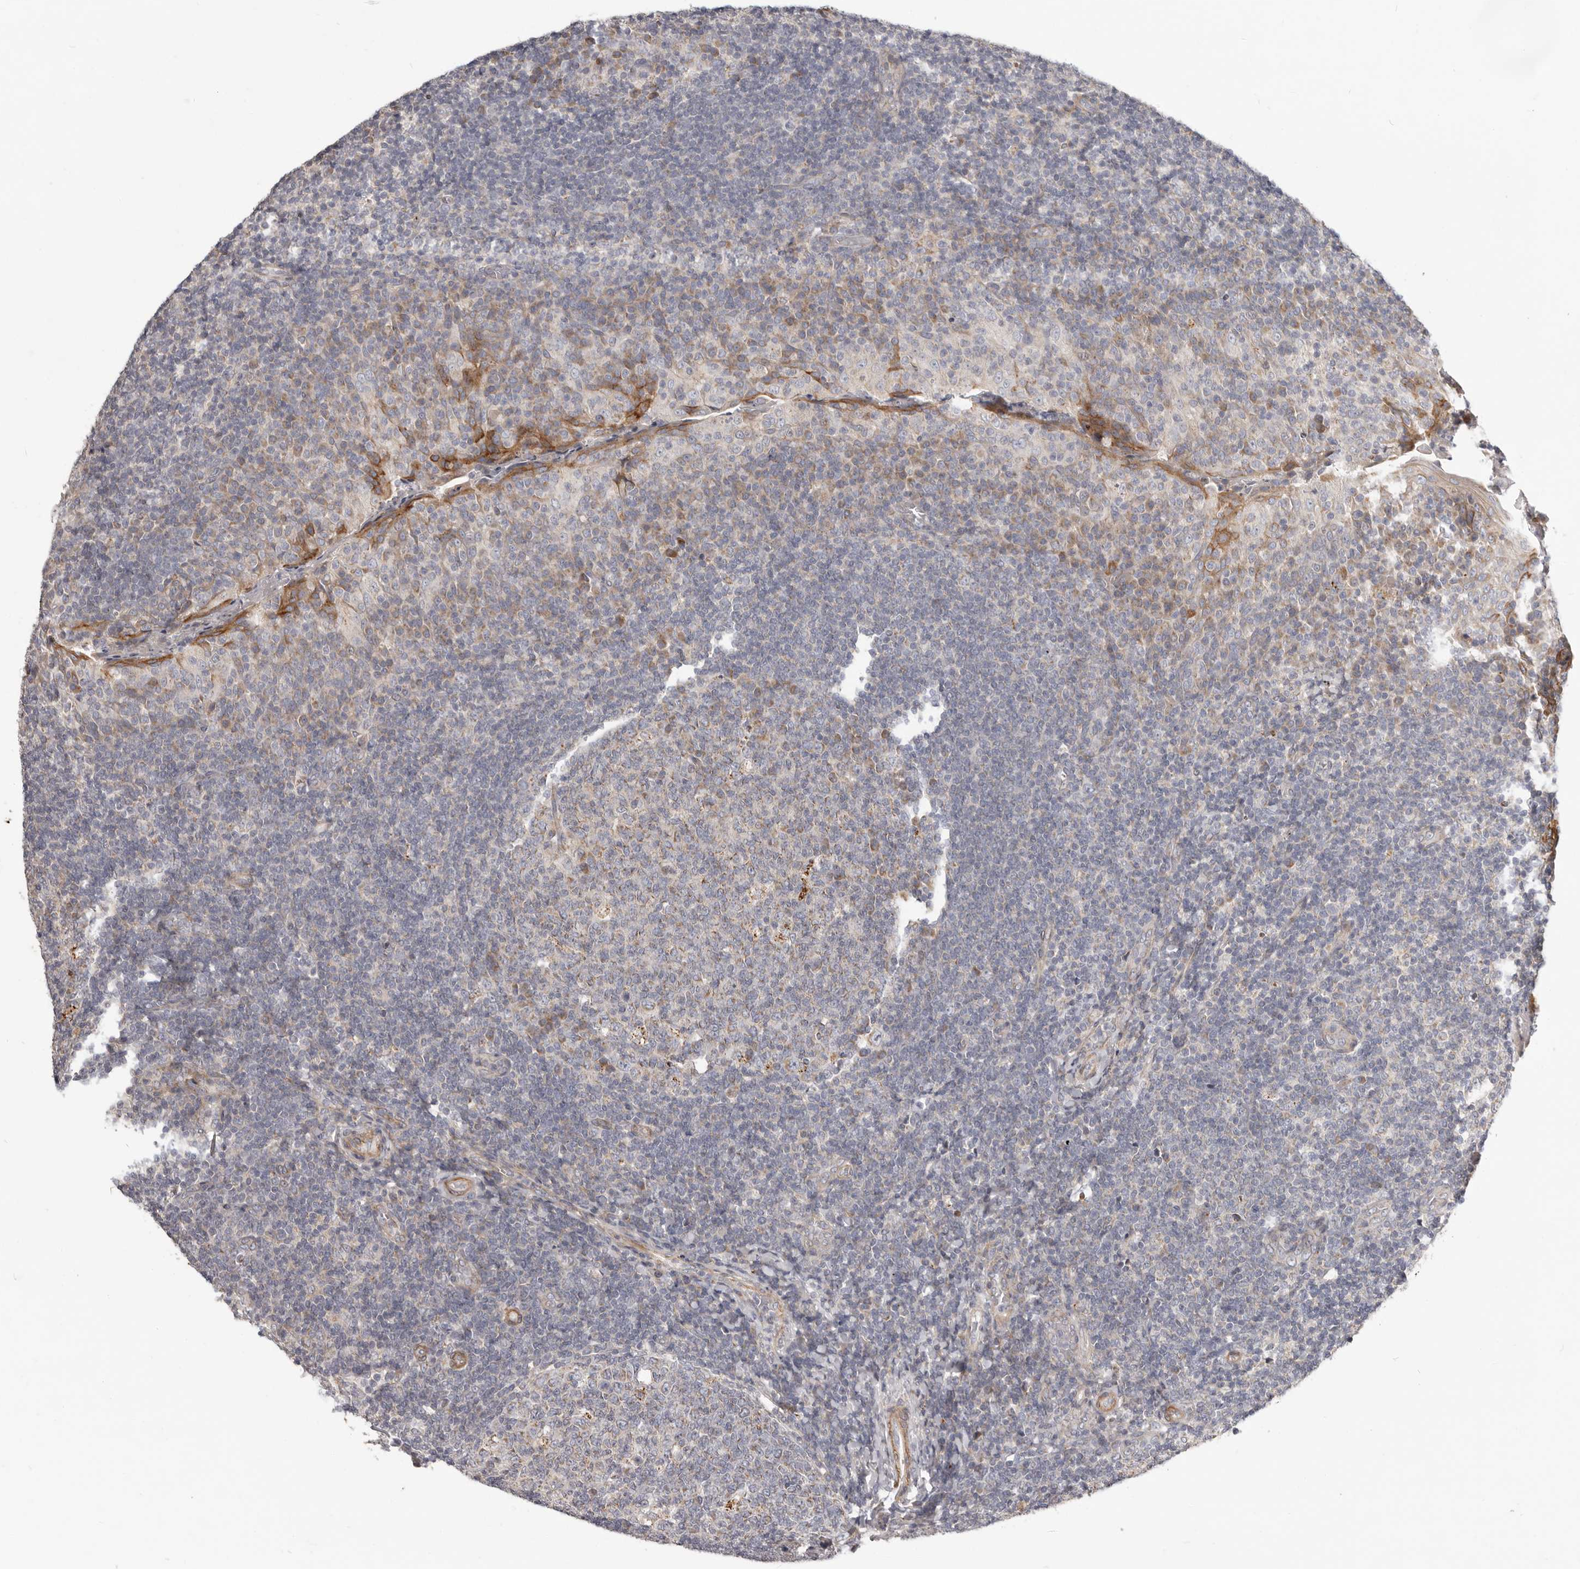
{"staining": {"intensity": "moderate", "quantity": "<25%", "location": "cytoplasmic/membranous"}, "tissue": "tonsil", "cell_type": "Germinal center cells", "image_type": "normal", "snomed": [{"axis": "morphology", "description": "Normal tissue, NOS"}, {"axis": "topography", "description": "Tonsil"}], "caption": "Immunohistochemical staining of unremarkable tonsil demonstrates moderate cytoplasmic/membranous protein staining in approximately <25% of germinal center cells. Nuclei are stained in blue.", "gene": "MRPS10", "patient": {"sex": "female", "age": 19}}